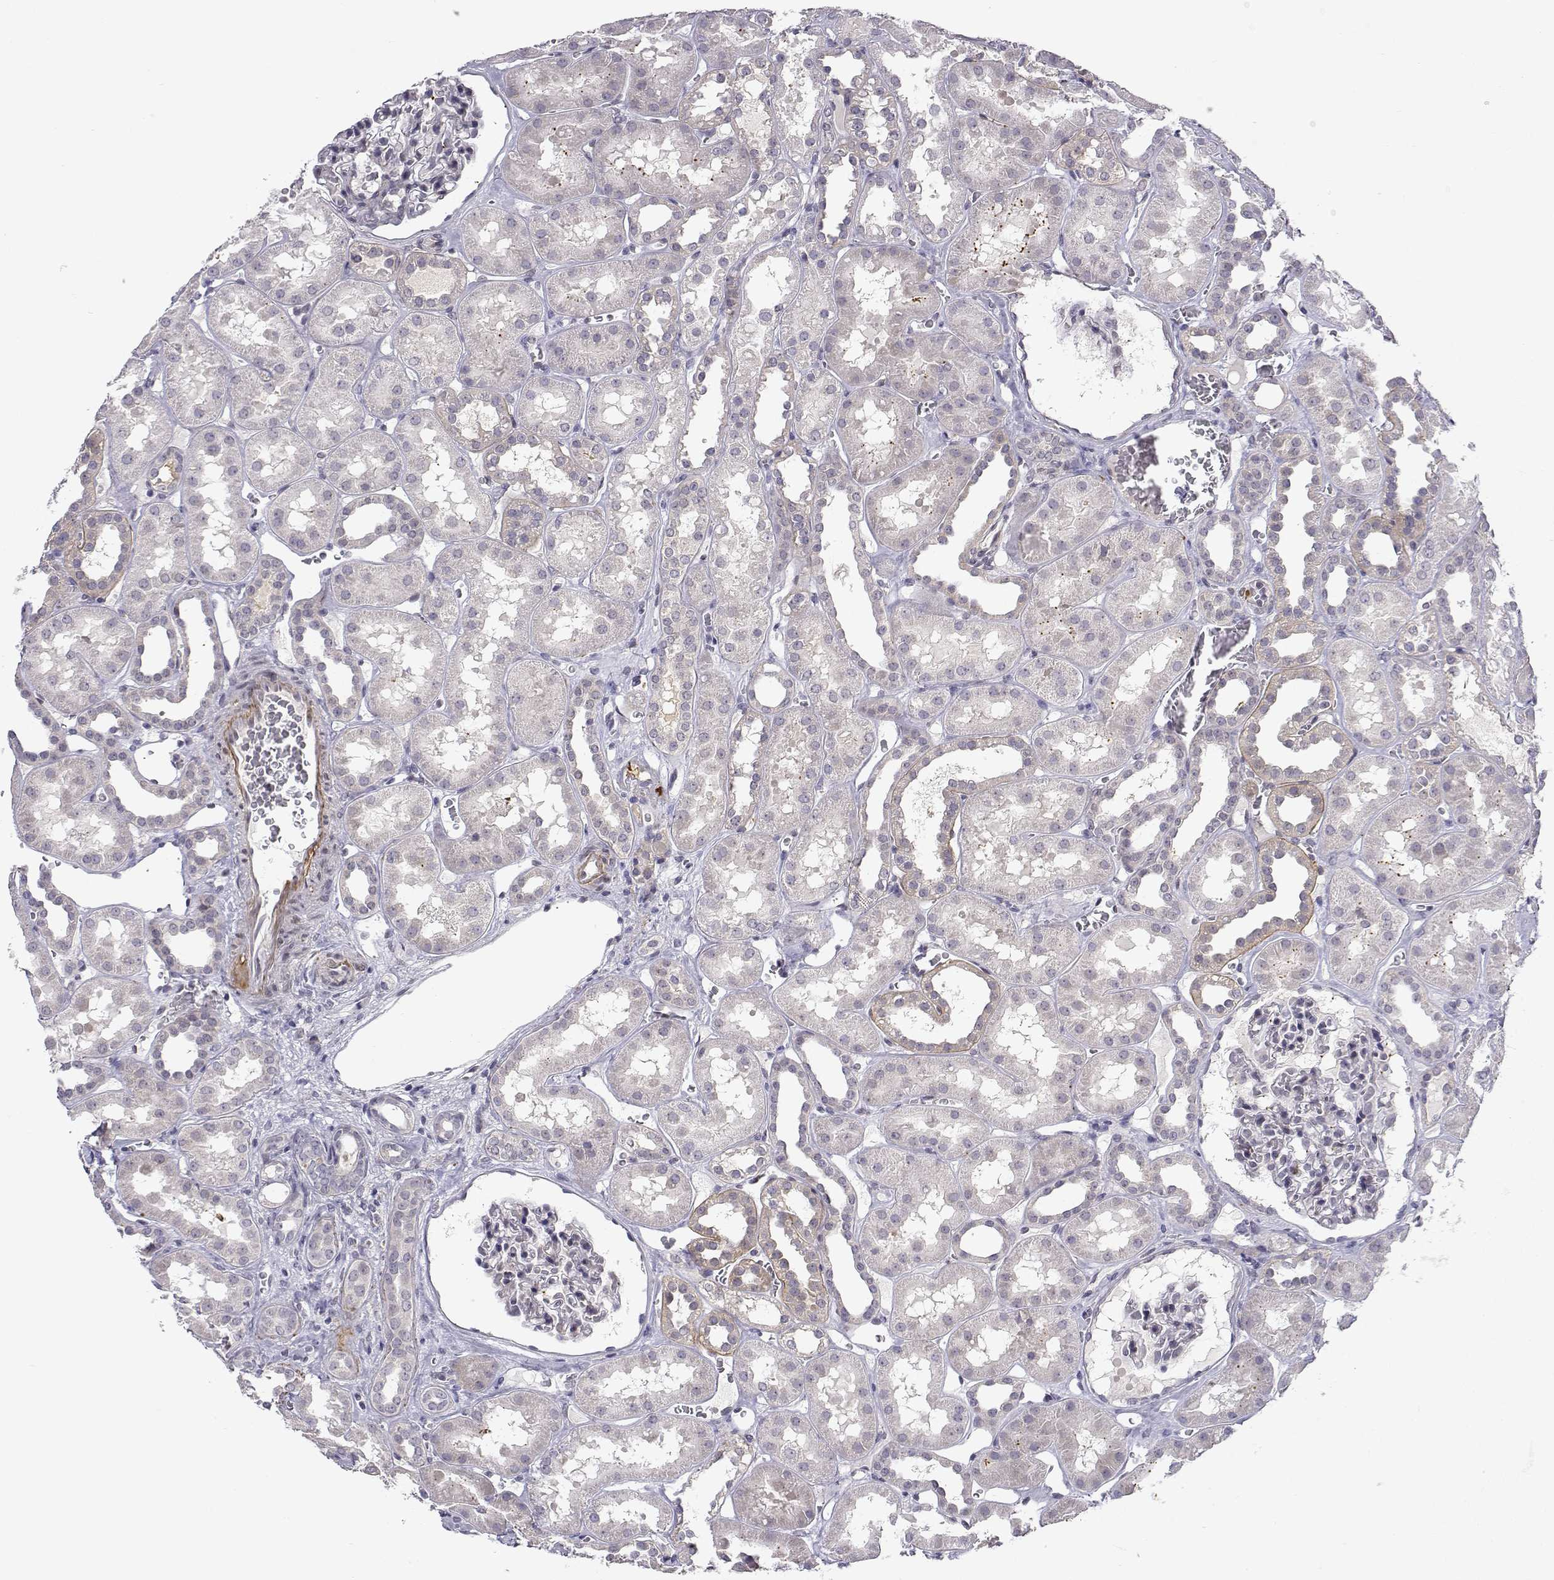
{"staining": {"intensity": "negative", "quantity": "none", "location": "none"}, "tissue": "kidney", "cell_type": "Cells in glomeruli", "image_type": "normal", "snomed": [{"axis": "morphology", "description": "Normal tissue, NOS"}, {"axis": "topography", "description": "Kidney"}], "caption": "An immunohistochemistry micrograph of benign kidney is shown. There is no staining in cells in glomeruli of kidney.", "gene": "SLC6A3", "patient": {"sex": "female", "age": 41}}